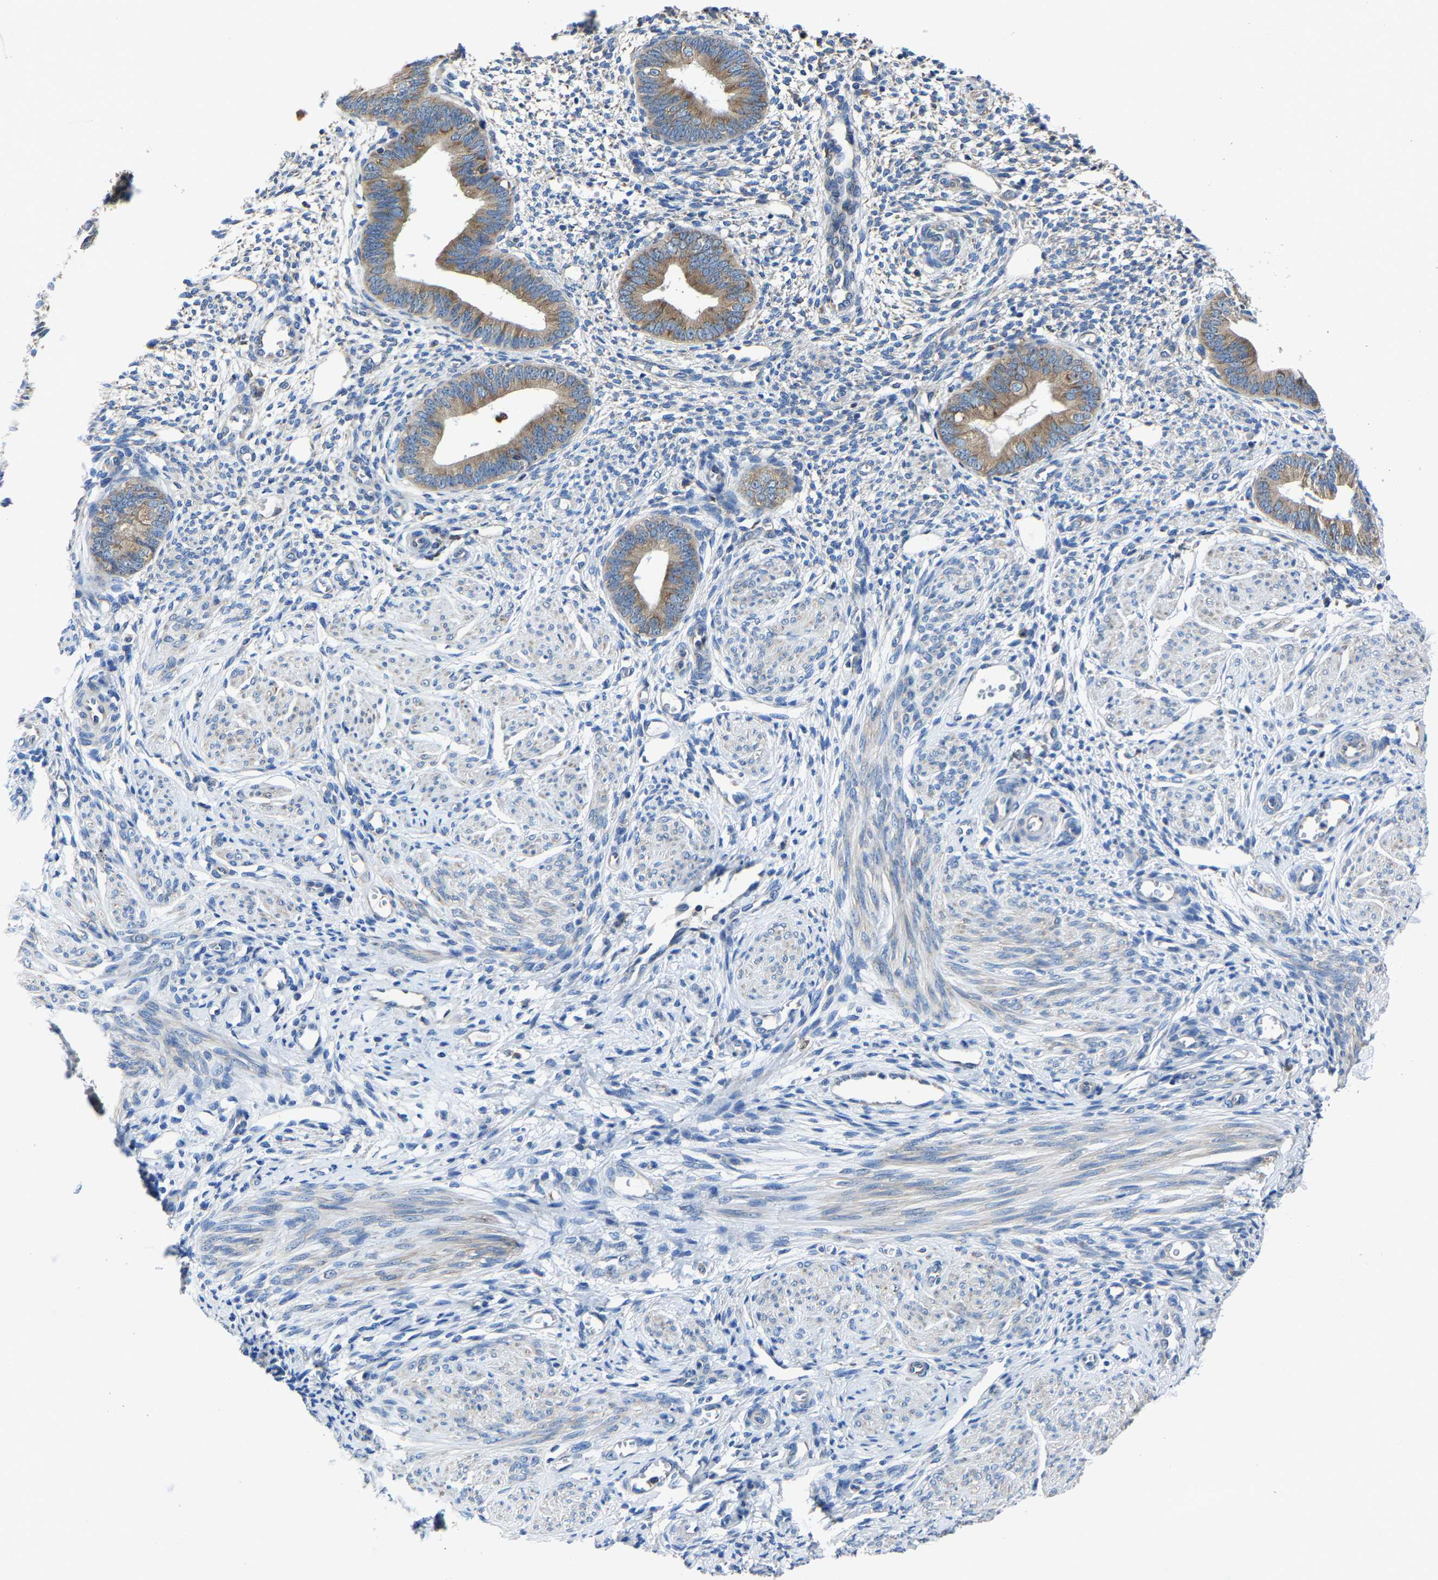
{"staining": {"intensity": "negative", "quantity": "none", "location": "none"}, "tissue": "endometrium", "cell_type": "Cells in endometrial stroma", "image_type": "normal", "snomed": [{"axis": "morphology", "description": "Normal tissue, NOS"}, {"axis": "topography", "description": "Endometrium"}], "caption": "High power microscopy photomicrograph of an immunohistochemistry (IHC) micrograph of normal endometrium, revealing no significant expression in cells in endometrial stroma.", "gene": "G3BP2", "patient": {"sex": "female", "age": 46}}